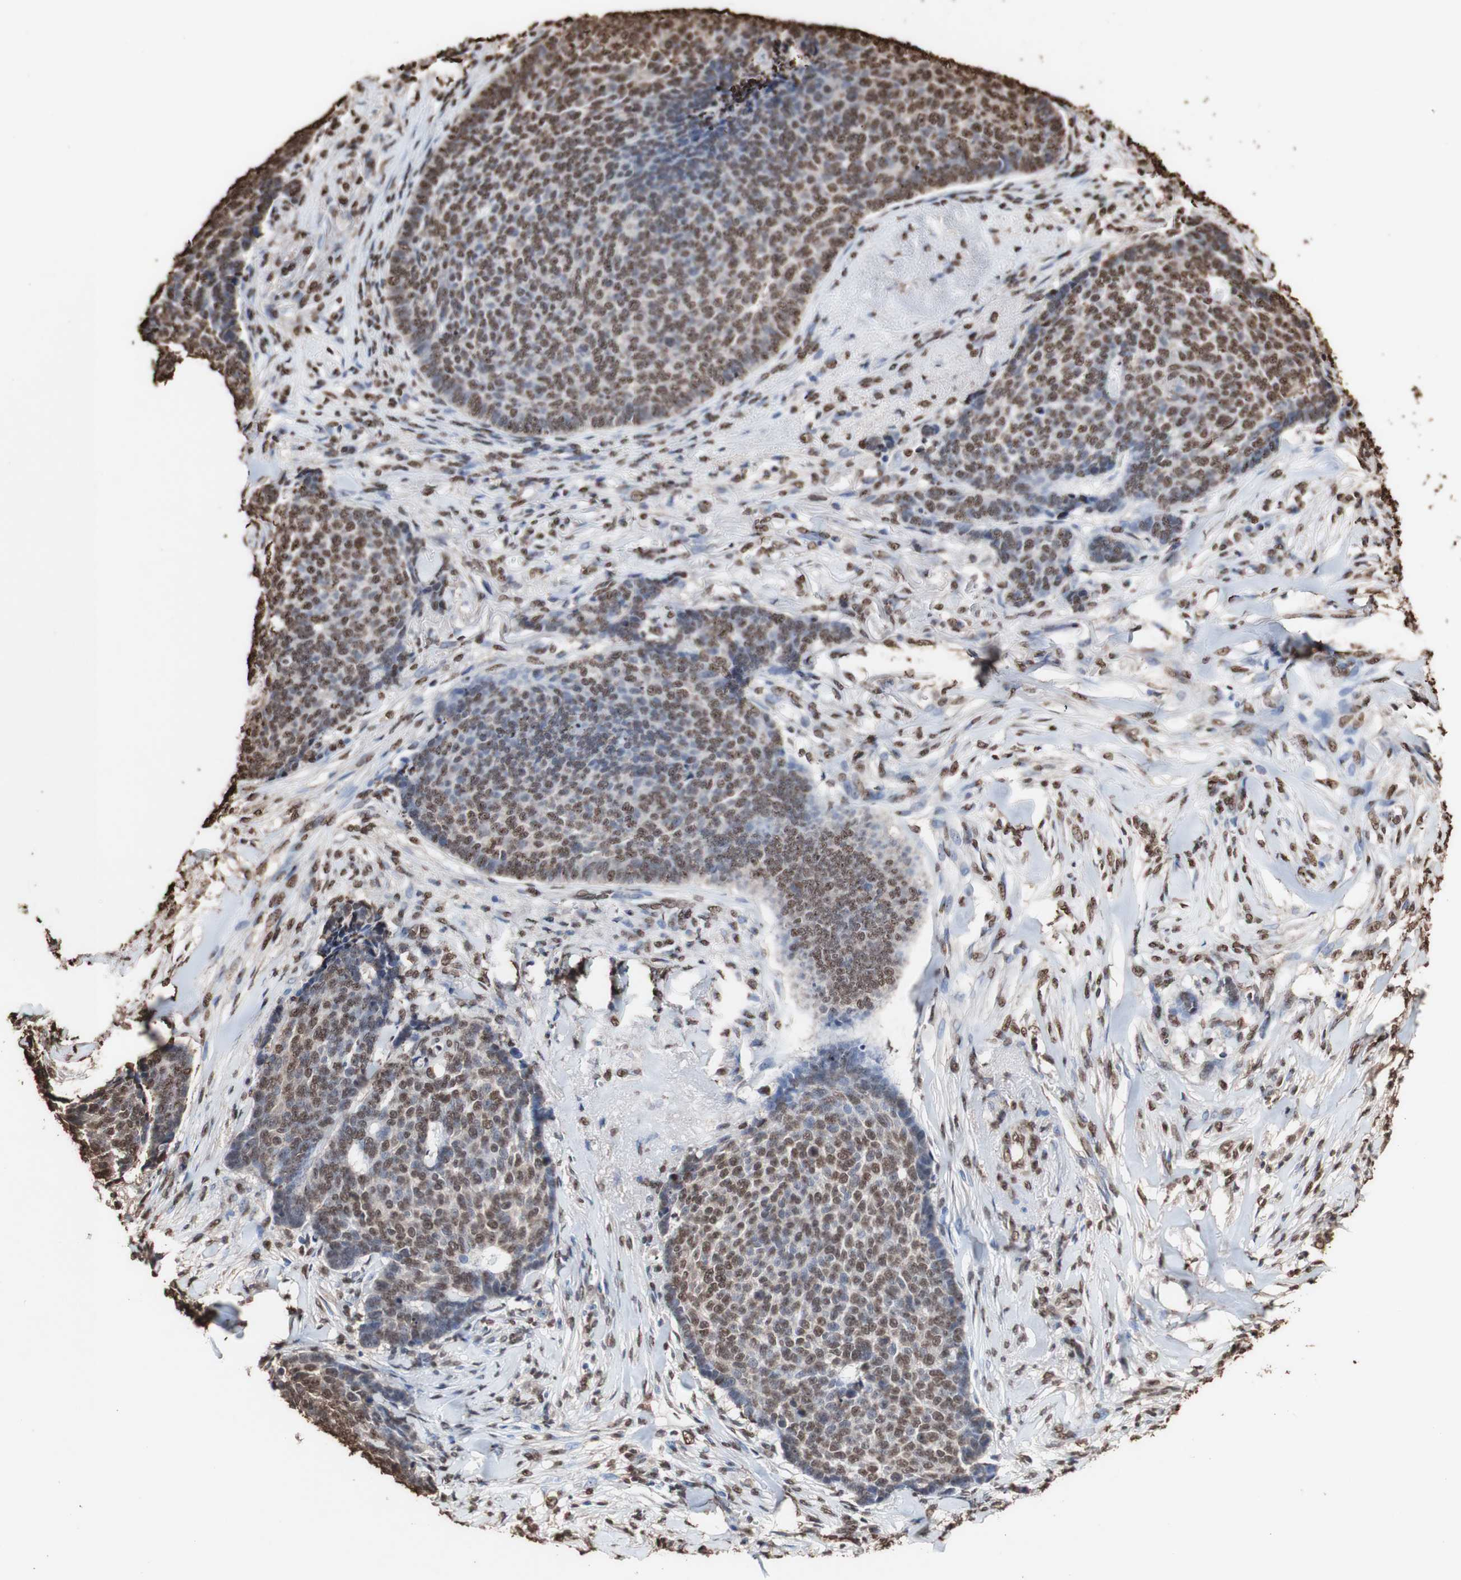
{"staining": {"intensity": "strong", "quantity": ">75%", "location": "cytoplasmic/membranous,nuclear"}, "tissue": "skin cancer", "cell_type": "Tumor cells", "image_type": "cancer", "snomed": [{"axis": "morphology", "description": "Basal cell carcinoma"}, {"axis": "topography", "description": "Skin"}], "caption": "Skin cancer (basal cell carcinoma) stained for a protein displays strong cytoplasmic/membranous and nuclear positivity in tumor cells.", "gene": "PIDD1", "patient": {"sex": "male", "age": 84}}